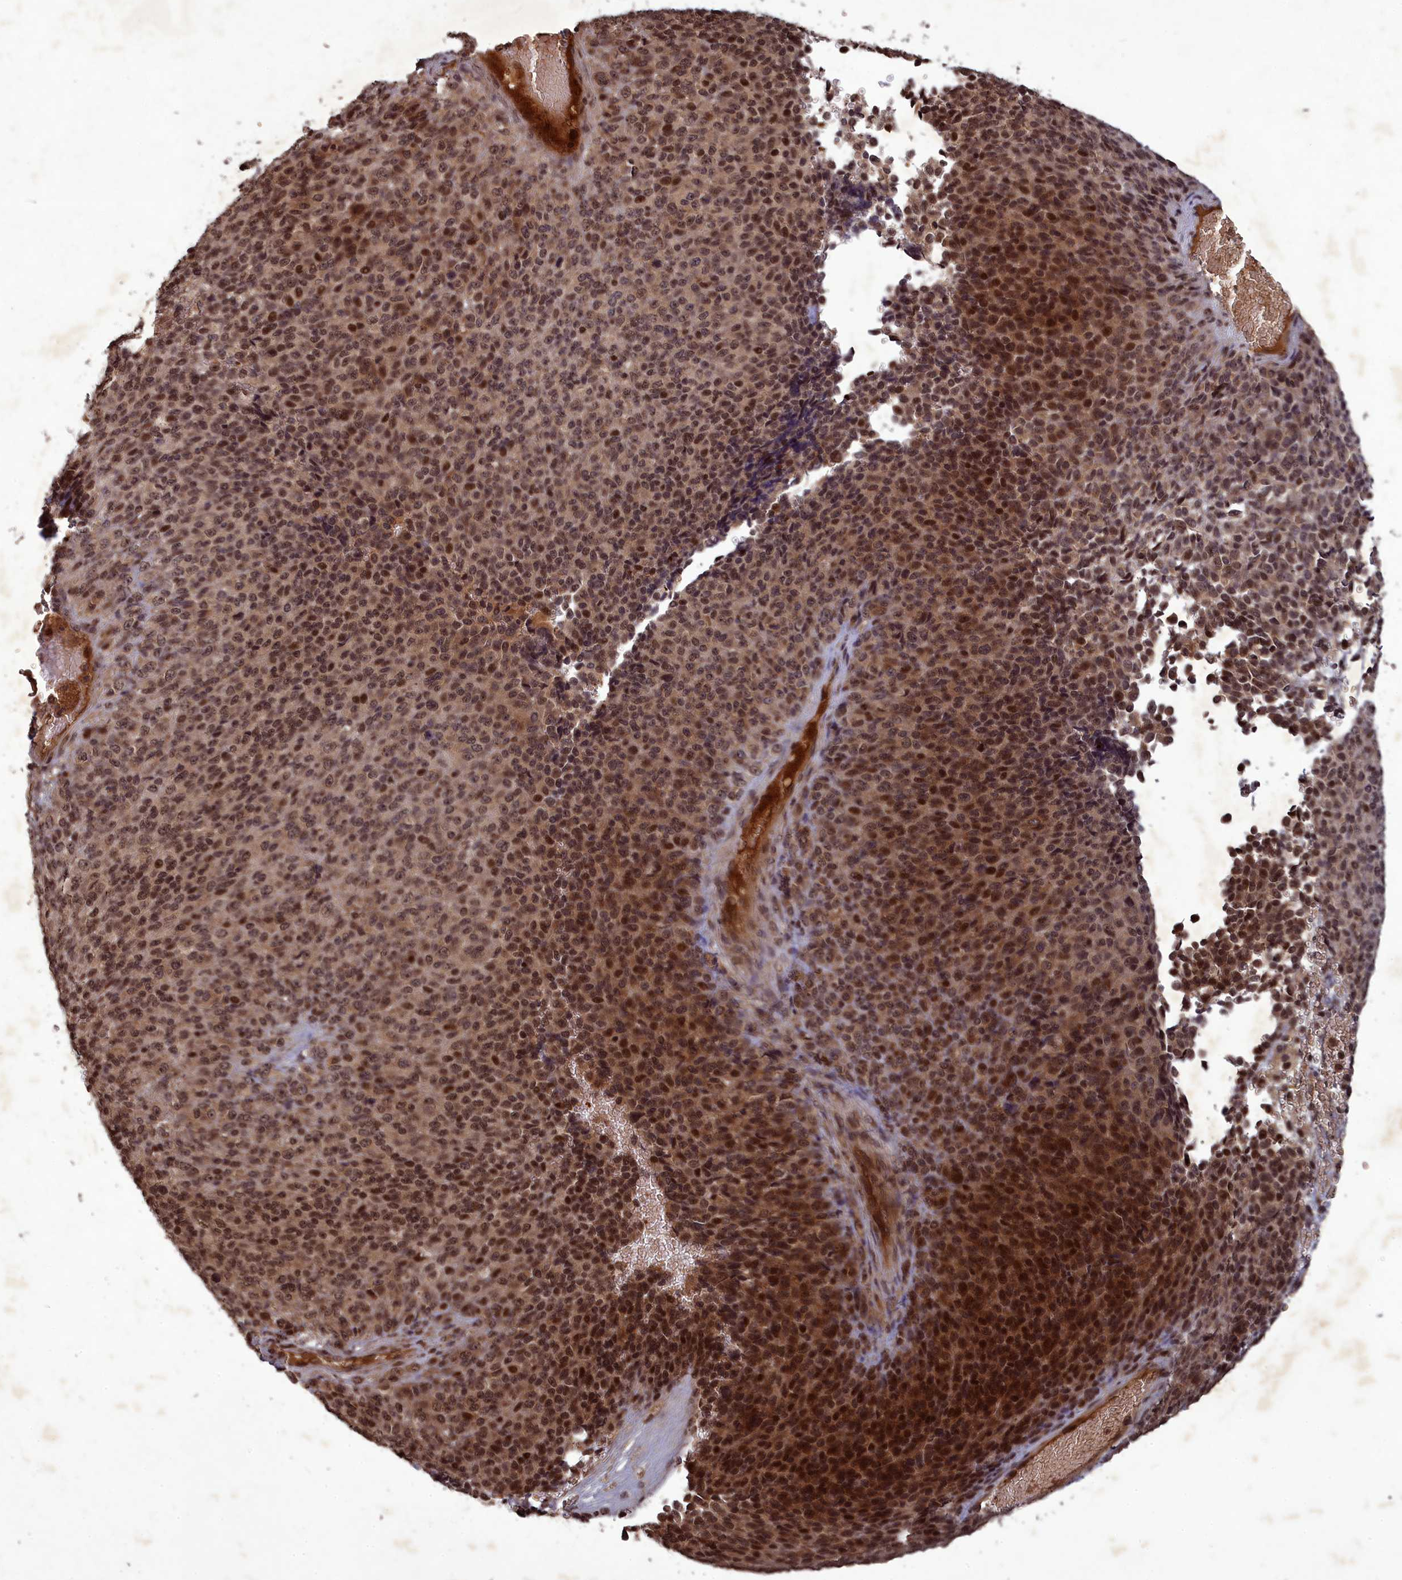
{"staining": {"intensity": "strong", "quantity": ">75%", "location": "cytoplasmic/membranous,nuclear"}, "tissue": "melanoma", "cell_type": "Tumor cells", "image_type": "cancer", "snomed": [{"axis": "morphology", "description": "Malignant melanoma, Metastatic site"}, {"axis": "topography", "description": "Brain"}], "caption": "Protein expression analysis of human melanoma reveals strong cytoplasmic/membranous and nuclear expression in about >75% of tumor cells.", "gene": "SRMS", "patient": {"sex": "female", "age": 56}}